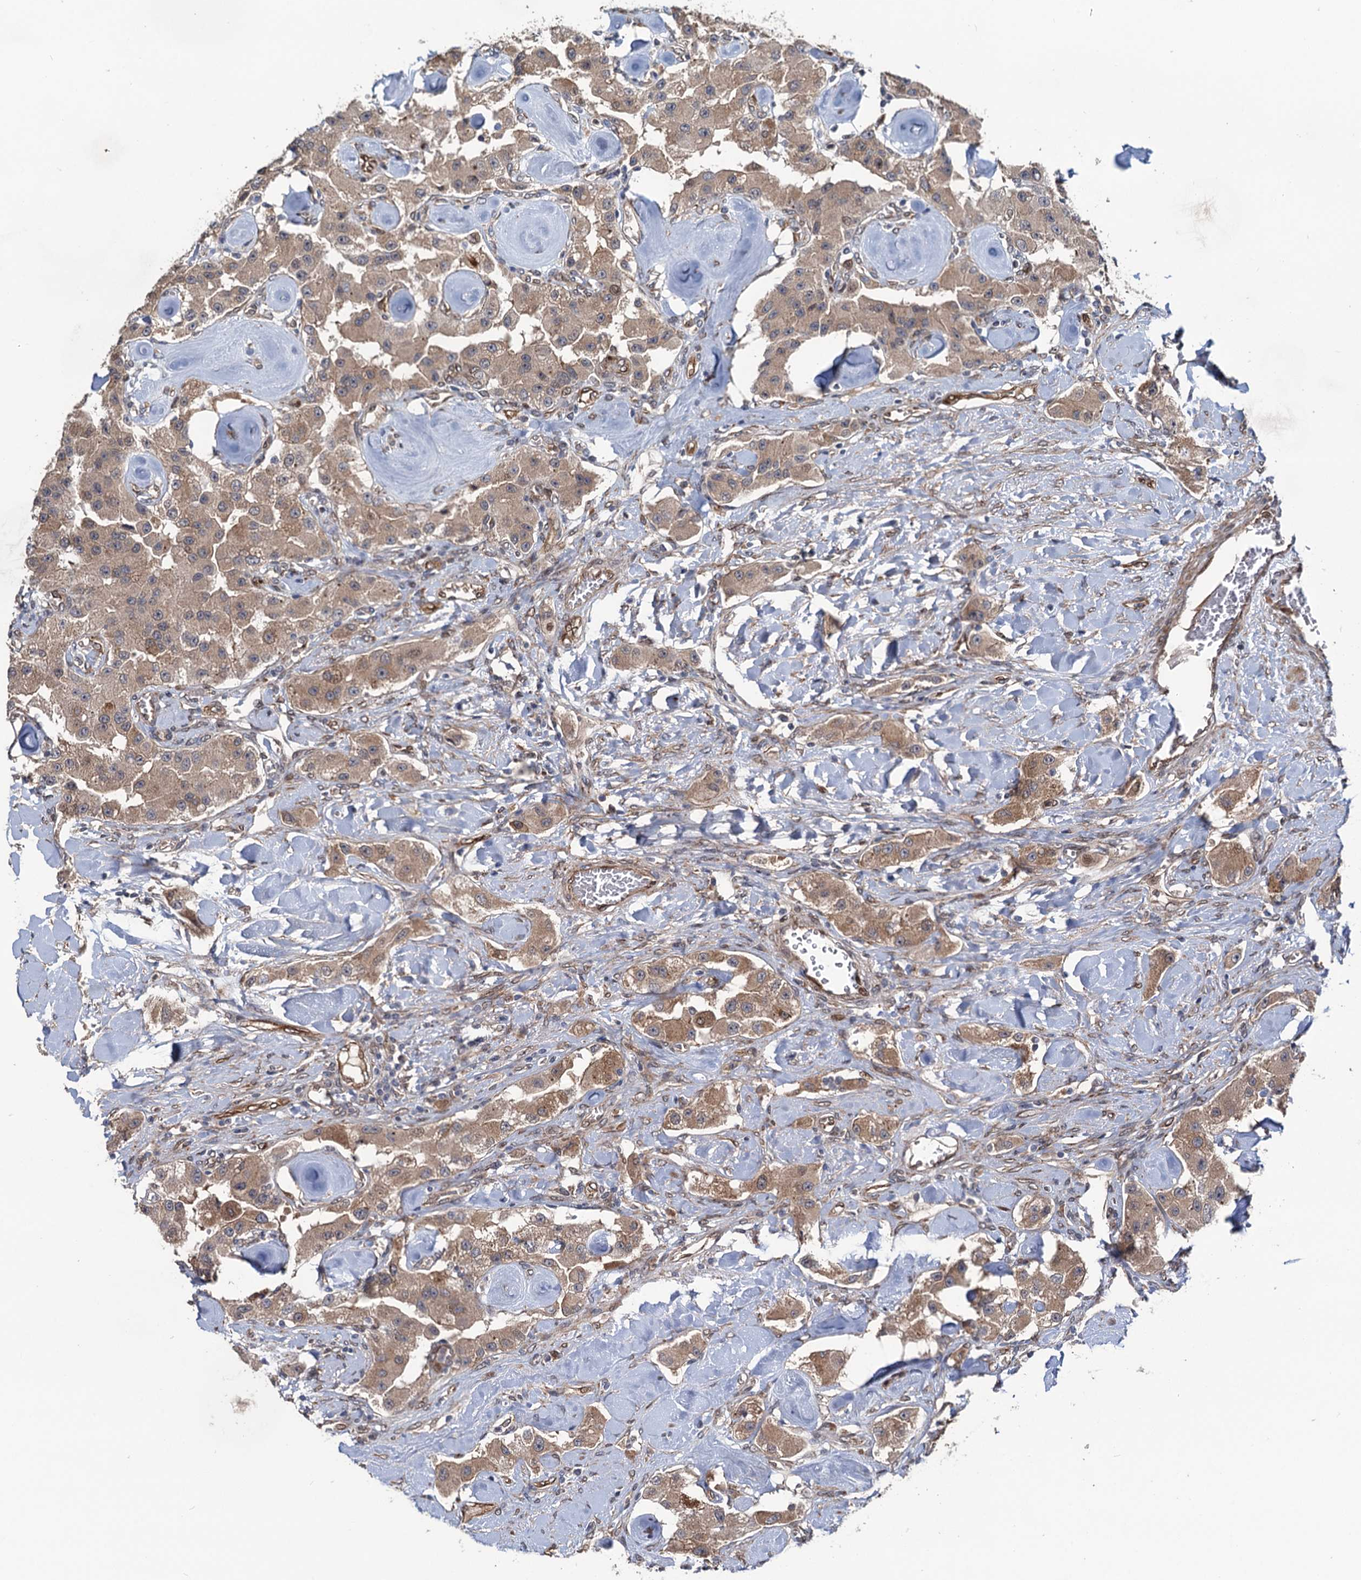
{"staining": {"intensity": "moderate", "quantity": ">75%", "location": "cytoplasmic/membranous"}, "tissue": "carcinoid", "cell_type": "Tumor cells", "image_type": "cancer", "snomed": [{"axis": "morphology", "description": "Carcinoid, malignant, NOS"}, {"axis": "topography", "description": "Pancreas"}], "caption": "IHC micrograph of human carcinoid stained for a protein (brown), which exhibits medium levels of moderate cytoplasmic/membranous positivity in about >75% of tumor cells.", "gene": "EVX2", "patient": {"sex": "male", "age": 41}}